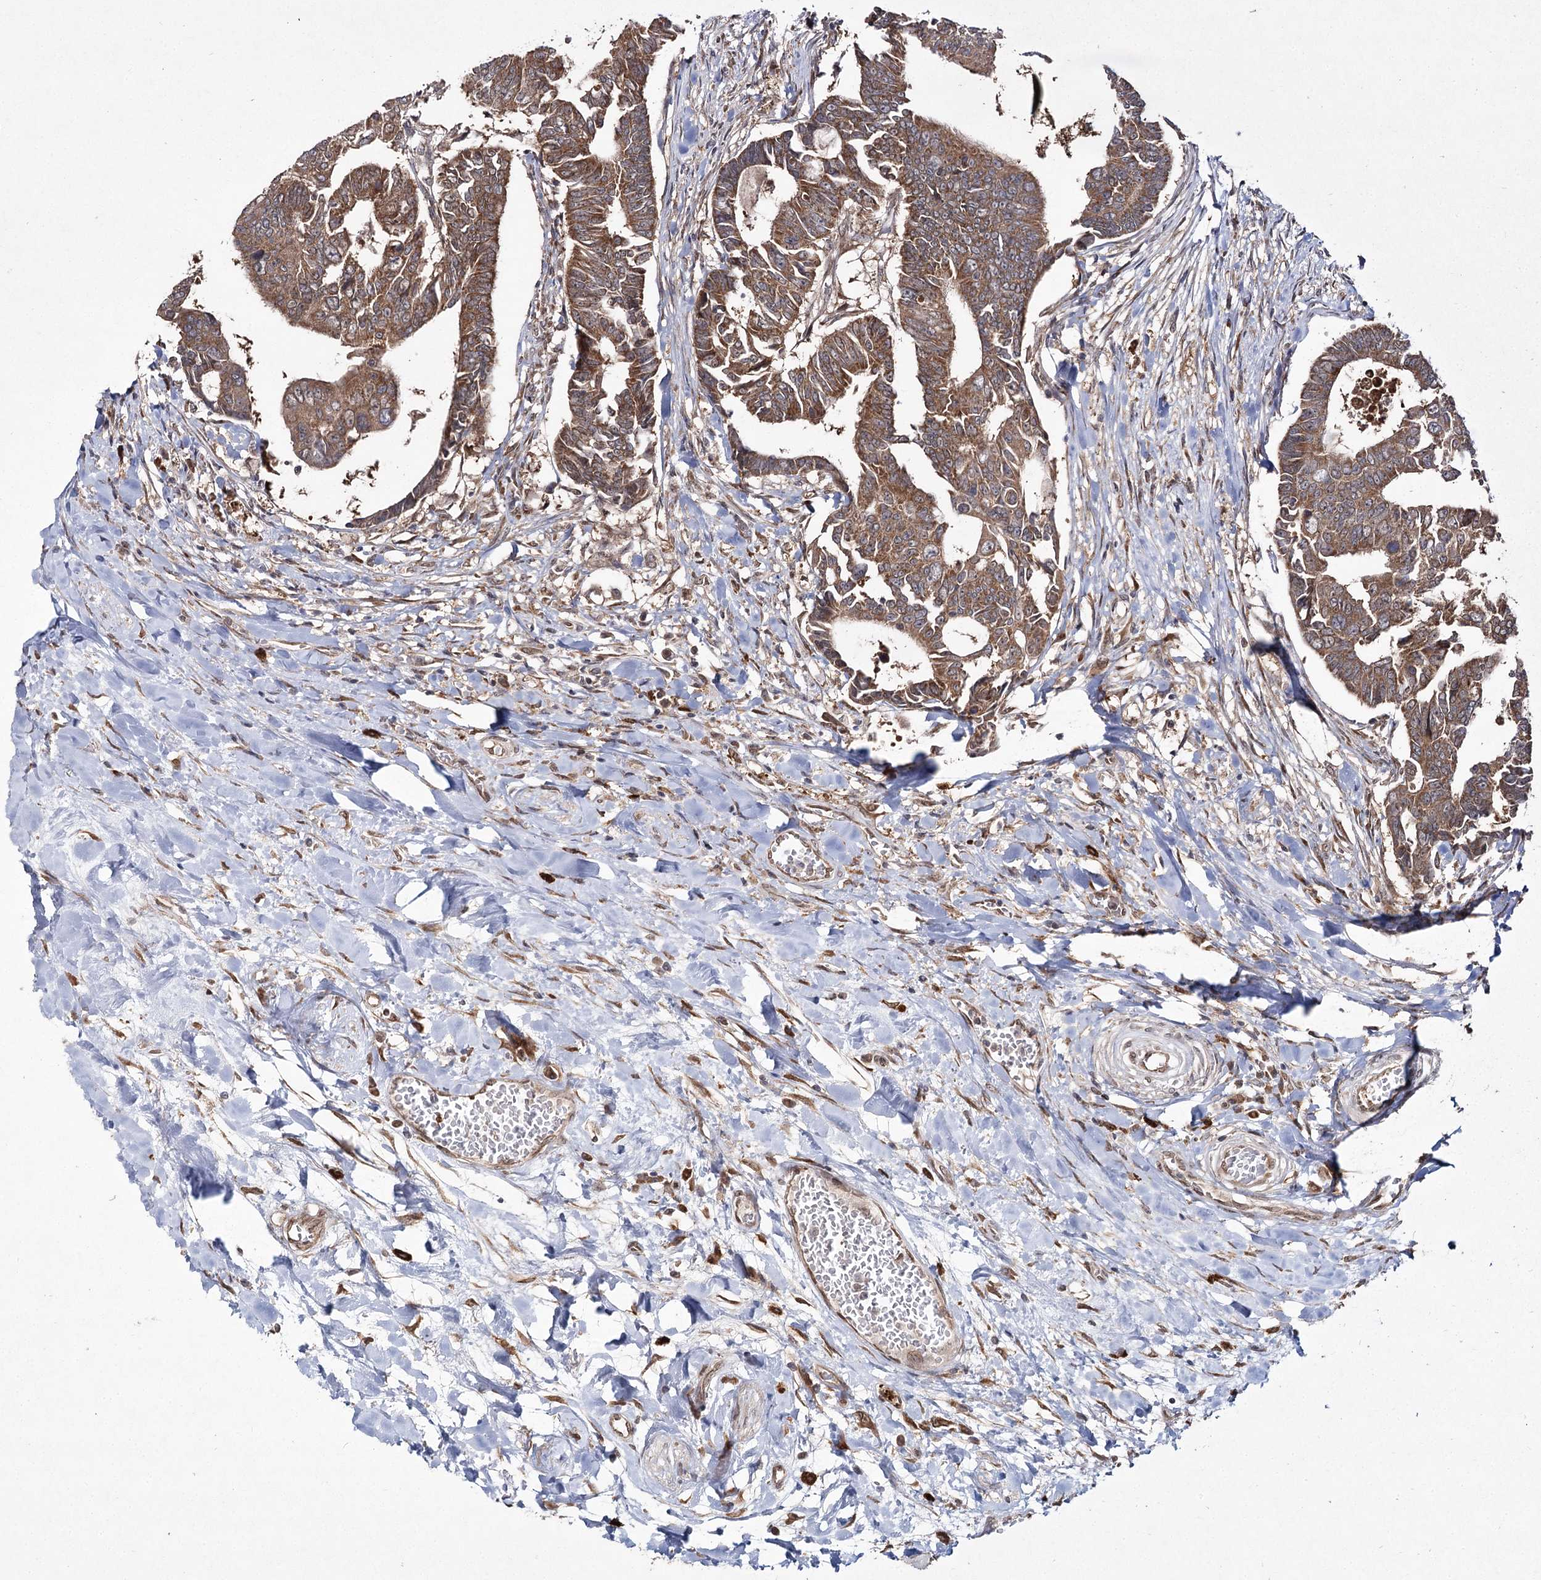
{"staining": {"intensity": "moderate", "quantity": ">75%", "location": "cytoplasmic/membranous"}, "tissue": "colorectal cancer", "cell_type": "Tumor cells", "image_type": "cancer", "snomed": [{"axis": "morphology", "description": "Adenocarcinoma, NOS"}, {"axis": "topography", "description": "Rectum"}], "caption": "A photomicrograph of human colorectal cancer (adenocarcinoma) stained for a protein displays moderate cytoplasmic/membranous brown staining in tumor cells.", "gene": "TRNT1", "patient": {"sex": "female", "age": 65}}